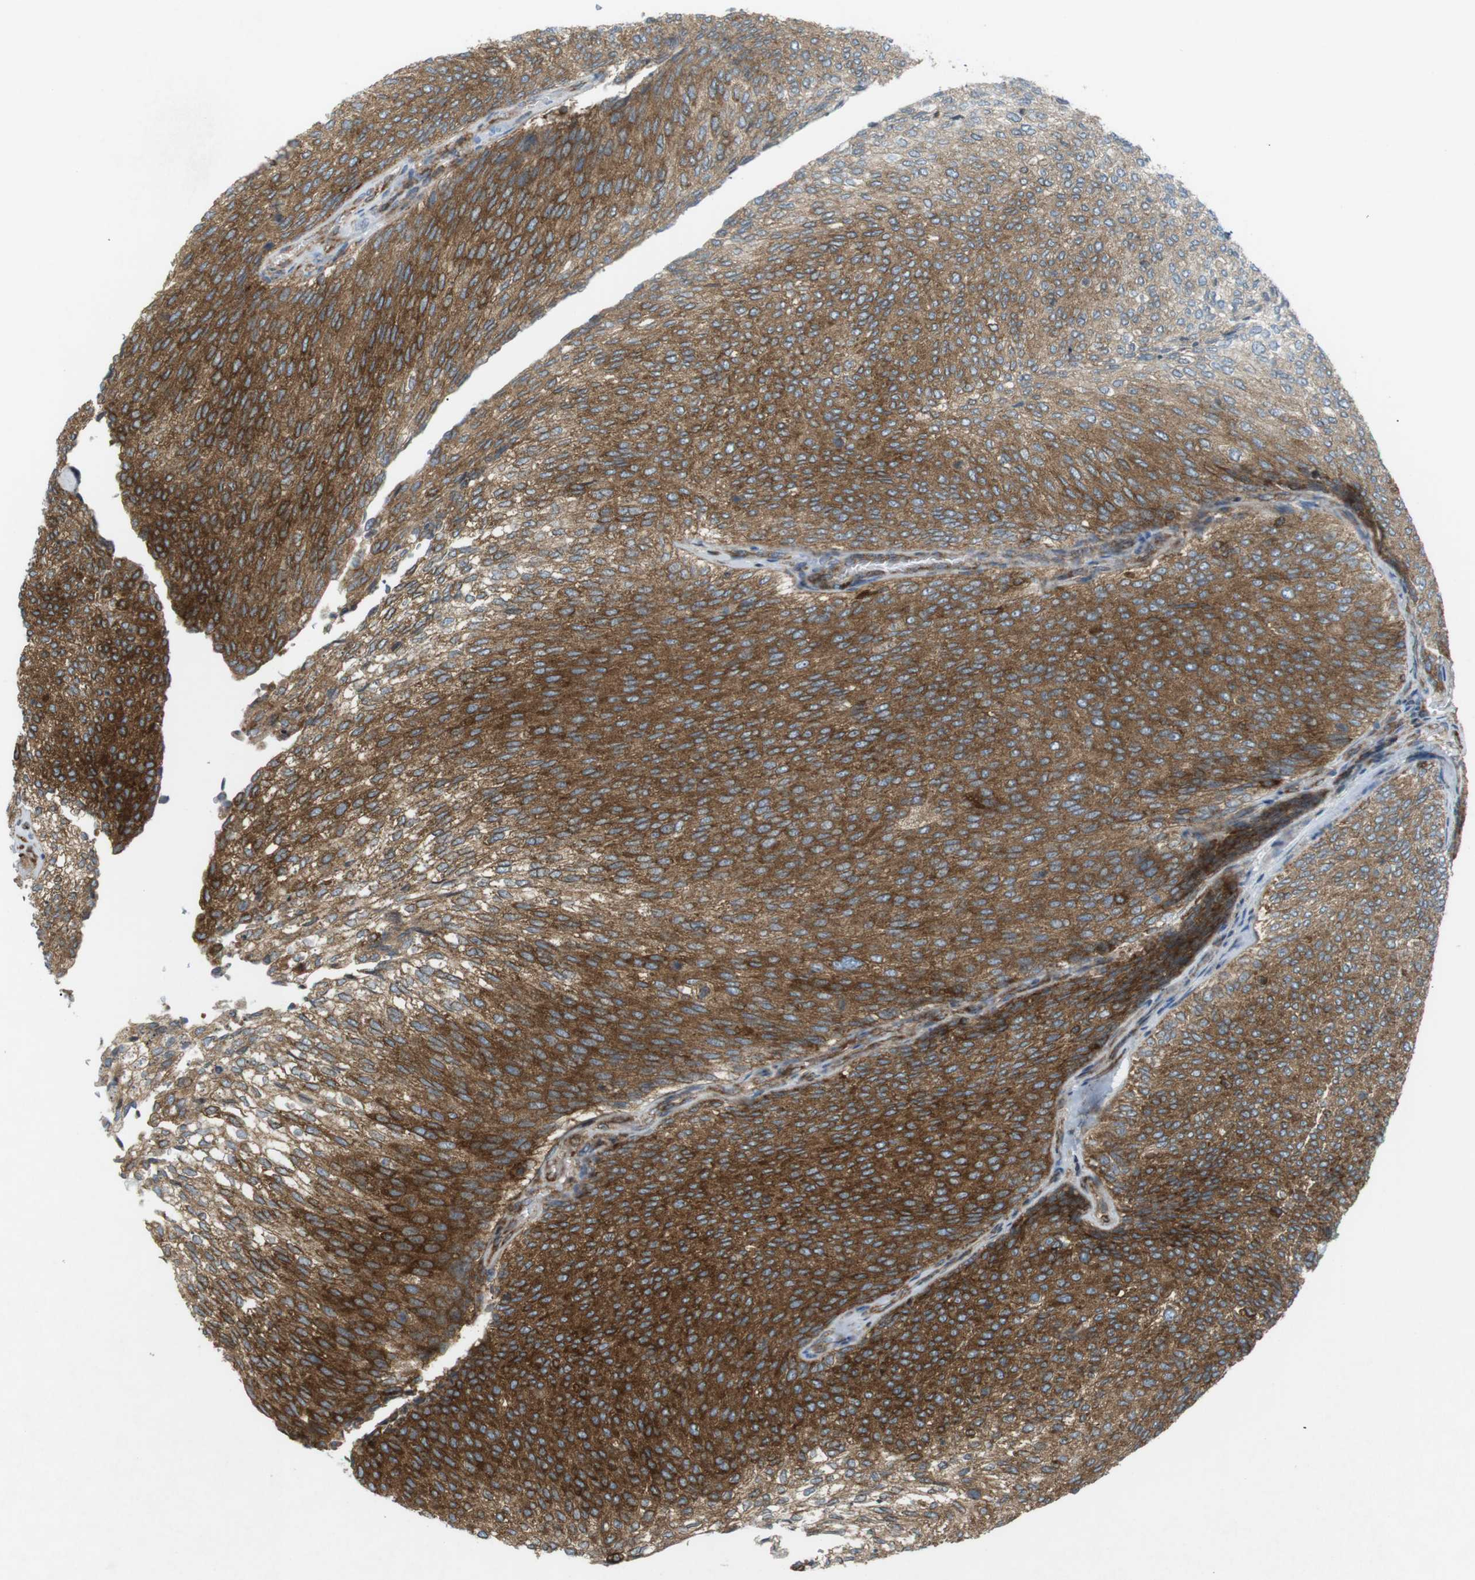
{"staining": {"intensity": "moderate", "quantity": ">75%", "location": "cytoplasmic/membranous"}, "tissue": "urothelial cancer", "cell_type": "Tumor cells", "image_type": "cancer", "snomed": [{"axis": "morphology", "description": "Urothelial carcinoma, Low grade"}, {"axis": "topography", "description": "Urinary bladder"}], "caption": "Immunohistochemistry photomicrograph of neoplastic tissue: human urothelial cancer stained using immunohistochemistry reveals medium levels of moderate protein expression localized specifically in the cytoplasmic/membranous of tumor cells, appearing as a cytoplasmic/membranous brown color.", "gene": "FLII", "patient": {"sex": "female", "age": 79}}